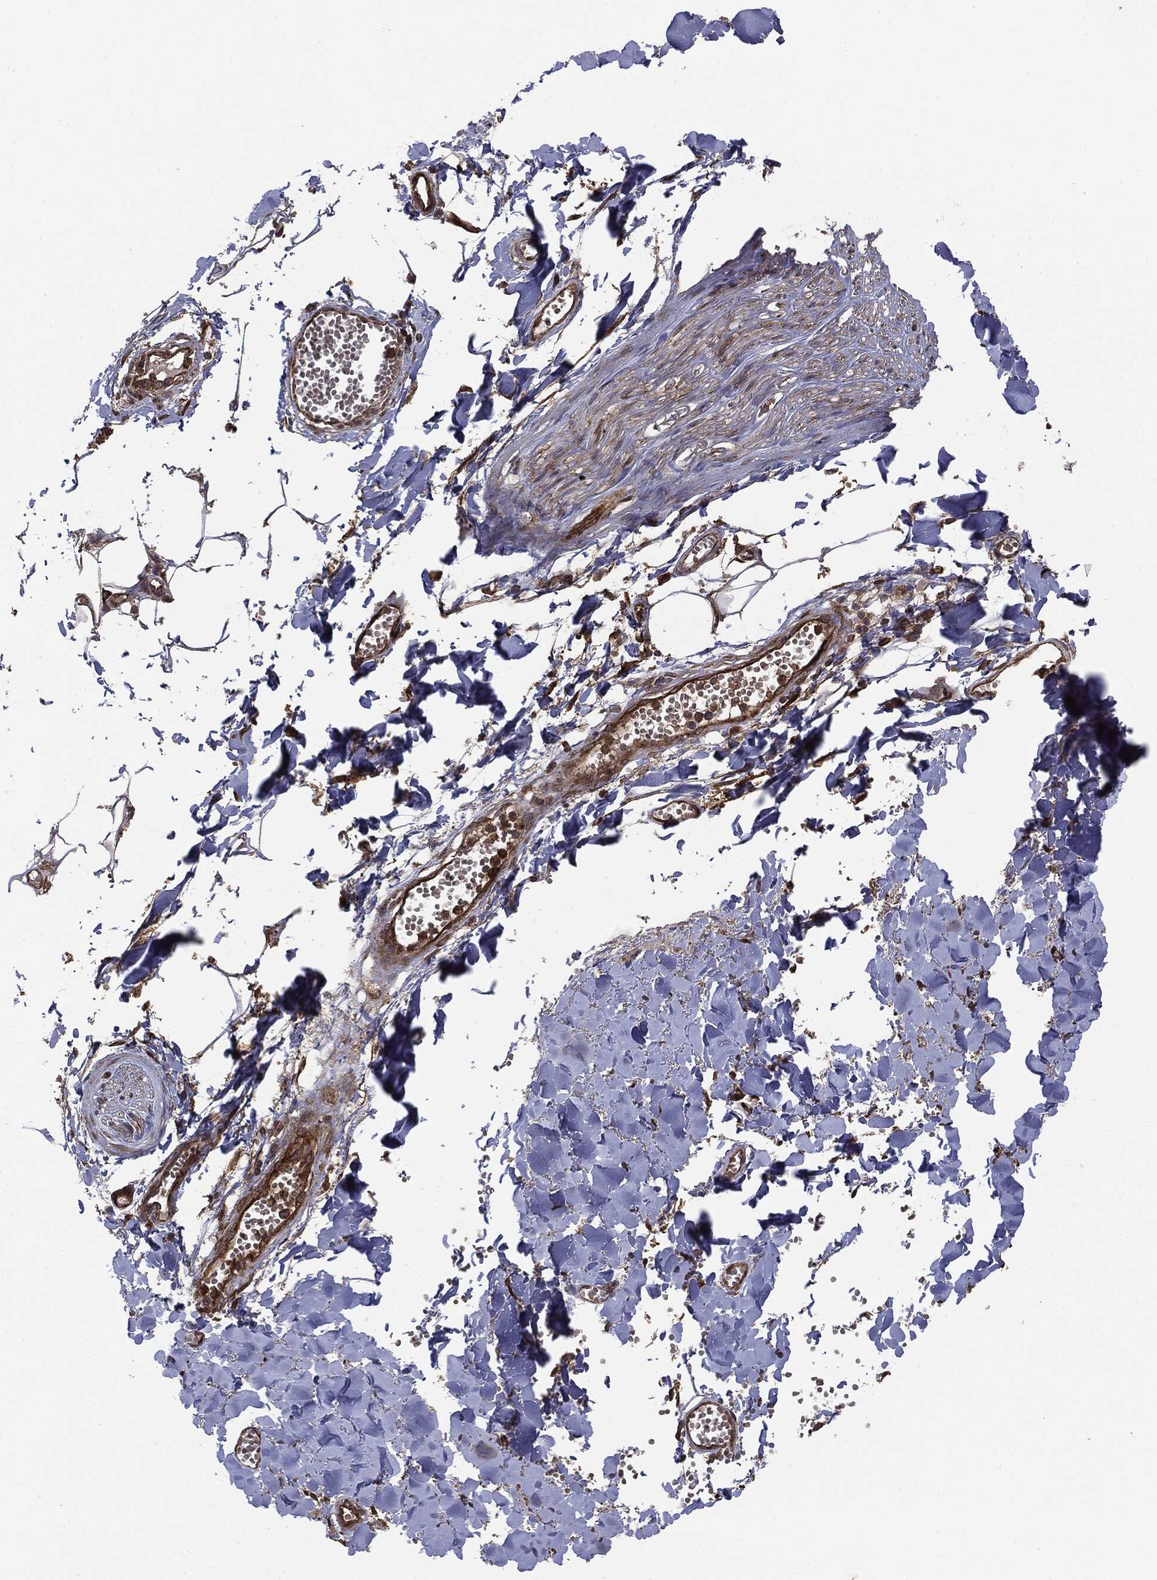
{"staining": {"intensity": "strong", "quantity": "25%-75%", "location": "cytoplasmic/membranous"}, "tissue": "soft tissue", "cell_type": "Fibroblasts", "image_type": "normal", "snomed": [{"axis": "morphology", "description": "Normal tissue, NOS"}, {"axis": "morphology", "description": "Squamous cell carcinoma, NOS"}, {"axis": "topography", "description": "Cartilage tissue"}, {"axis": "topography", "description": "Lung"}], "caption": "Immunohistochemical staining of unremarkable human soft tissue displays 25%-75% levels of strong cytoplasmic/membranous protein positivity in approximately 25%-75% of fibroblasts. Nuclei are stained in blue.", "gene": "NME1", "patient": {"sex": "male", "age": 66}}